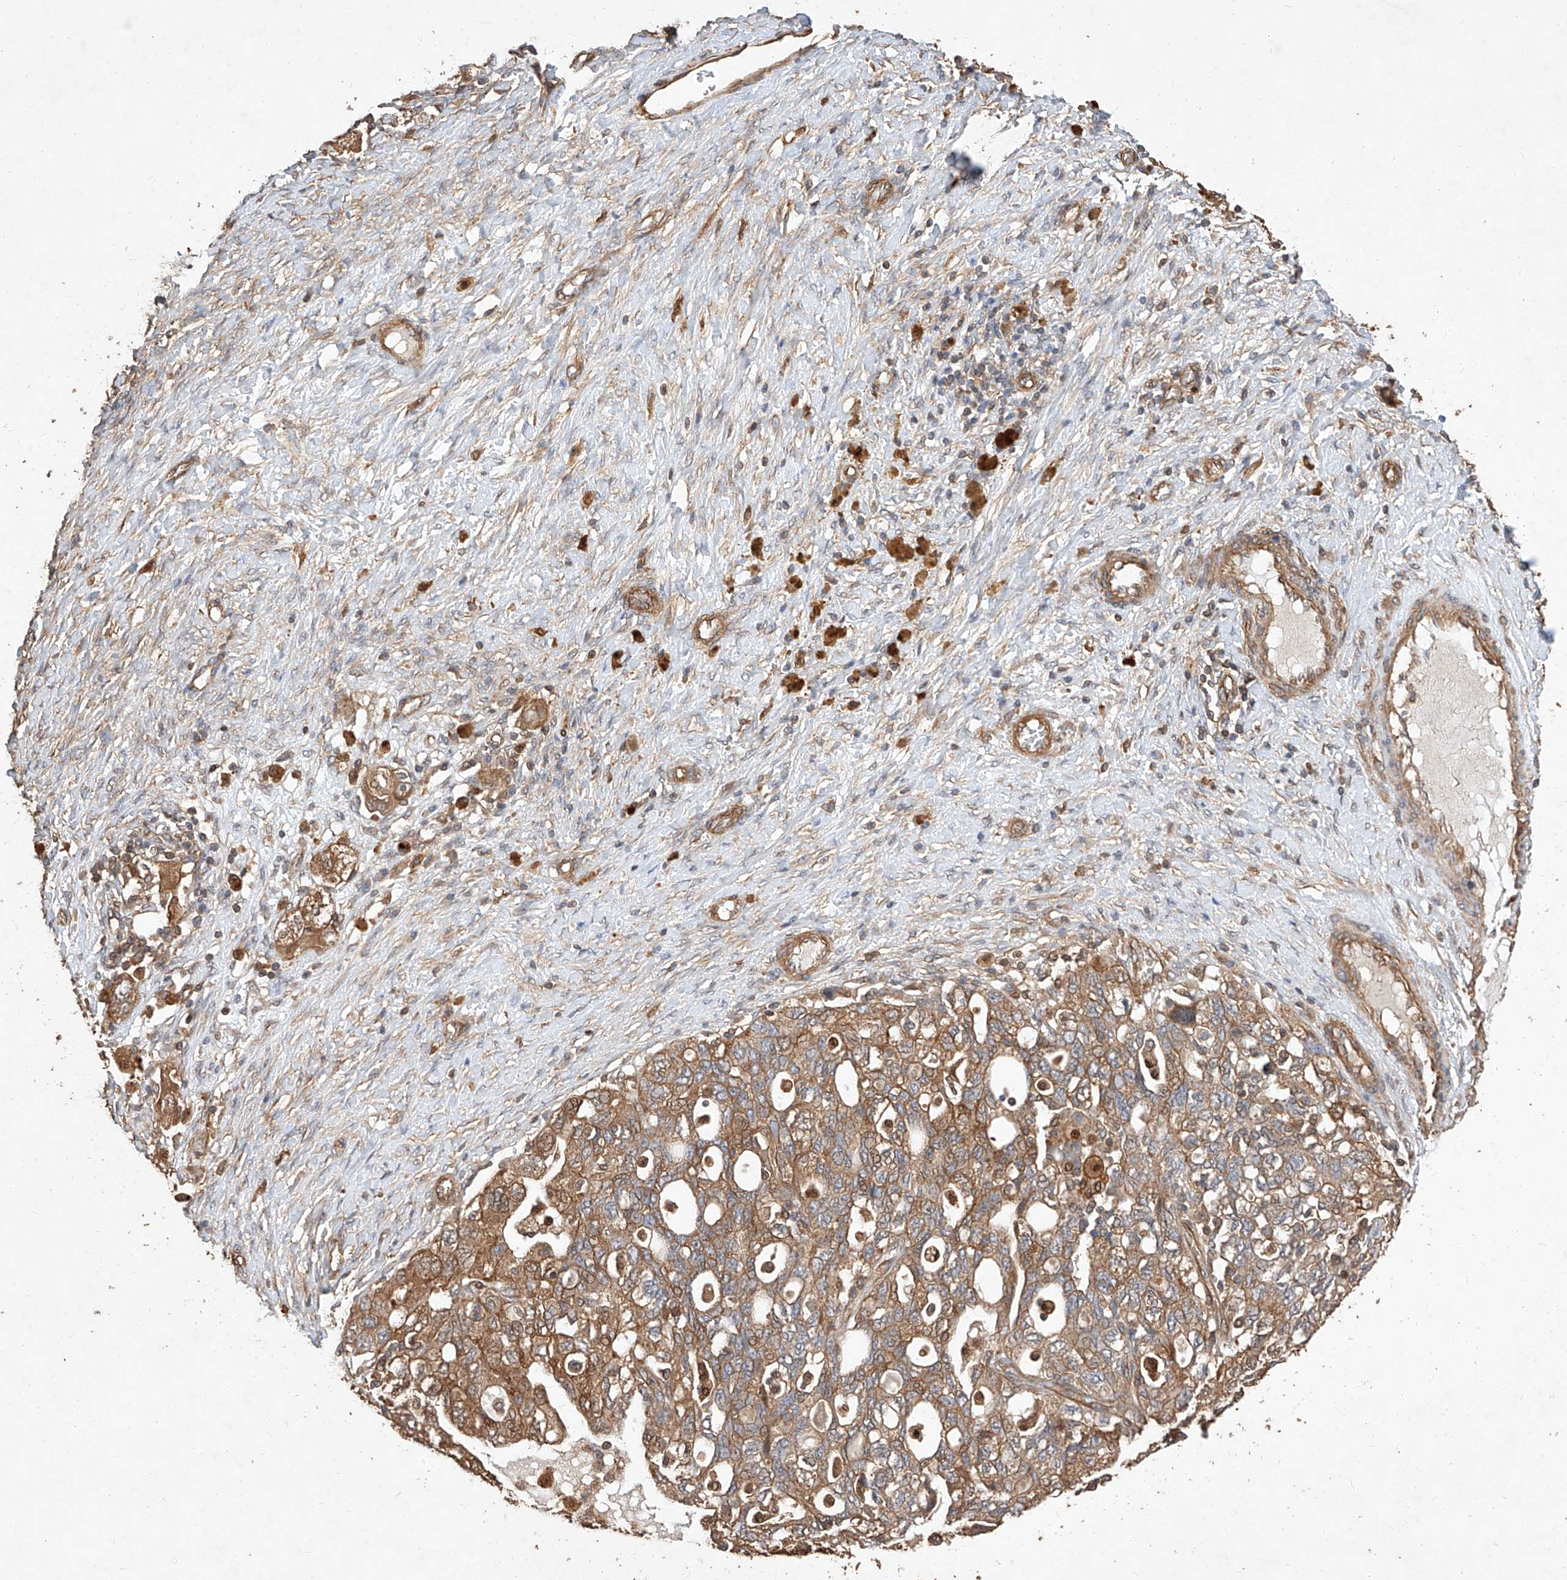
{"staining": {"intensity": "moderate", "quantity": ">75%", "location": "cytoplasmic/membranous"}, "tissue": "ovarian cancer", "cell_type": "Tumor cells", "image_type": "cancer", "snomed": [{"axis": "morphology", "description": "Carcinoma, NOS"}, {"axis": "morphology", "description": "Cystadenocarcinoma, serous, NOS"}, {"axis": "topography", "description": "Ovary"}], "caption": "Immunohistochemical staining of human ovarian carcinoma displays medium levels of moderate cytoplasmic/membranous expression in approximately >75% of tumor cells.", "gene": "GHDC", "patient": {"sex": "female", "age": 69}}